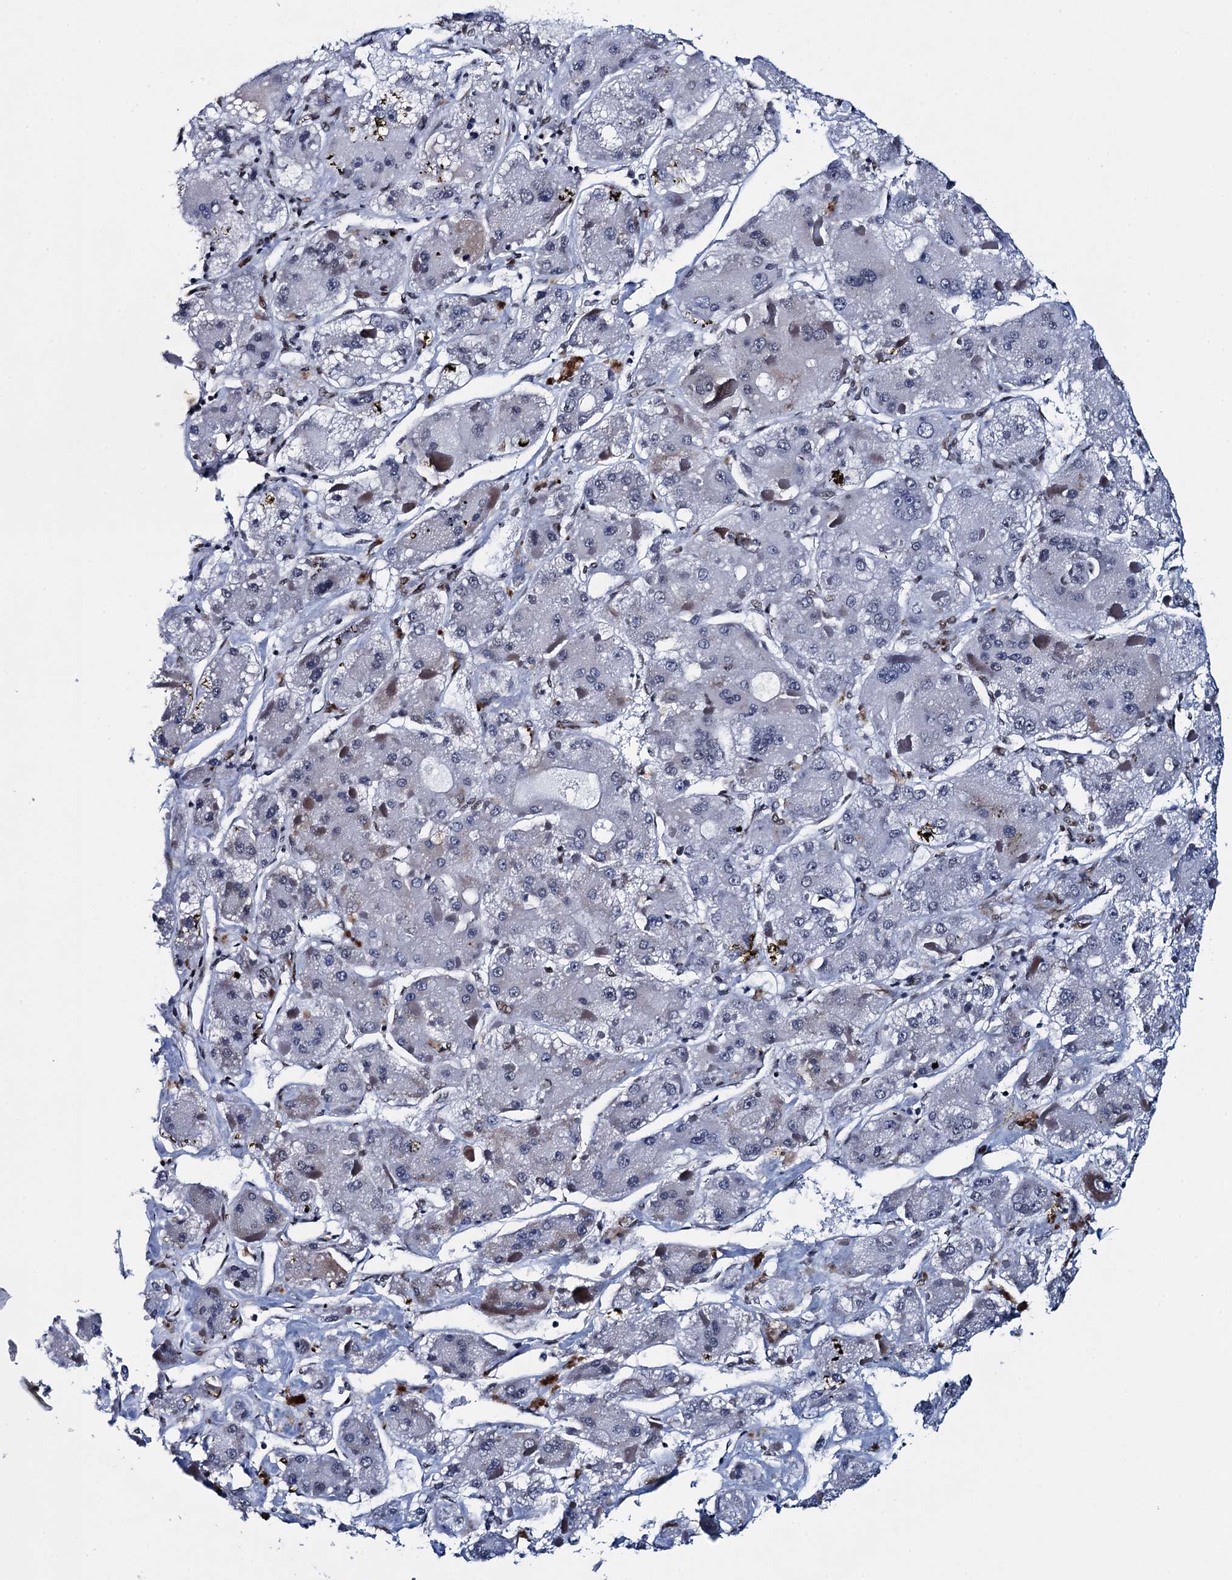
{"staining": {"intensity": "negative", "quantity": "none", "location": "none"}, "tissue": "liver cancer", "cell_type": "Tumor cells", "image_type": "cancer", "snomed": [{"axis": "morphology", "description": "Carcinoma, Hepatocellular, NOS"}, {"axis": "topography", "description": "Liver"}], "caption": "Immunohistochemical staining of human liver cancer reveals no significant staining in tumor cells. (DAB (3,3'-diaminobenzidine) IHC with hematoxylin counter stain).", "gene": "HNRNPUL2", "patient": {"sex": "female", "age": 73}}